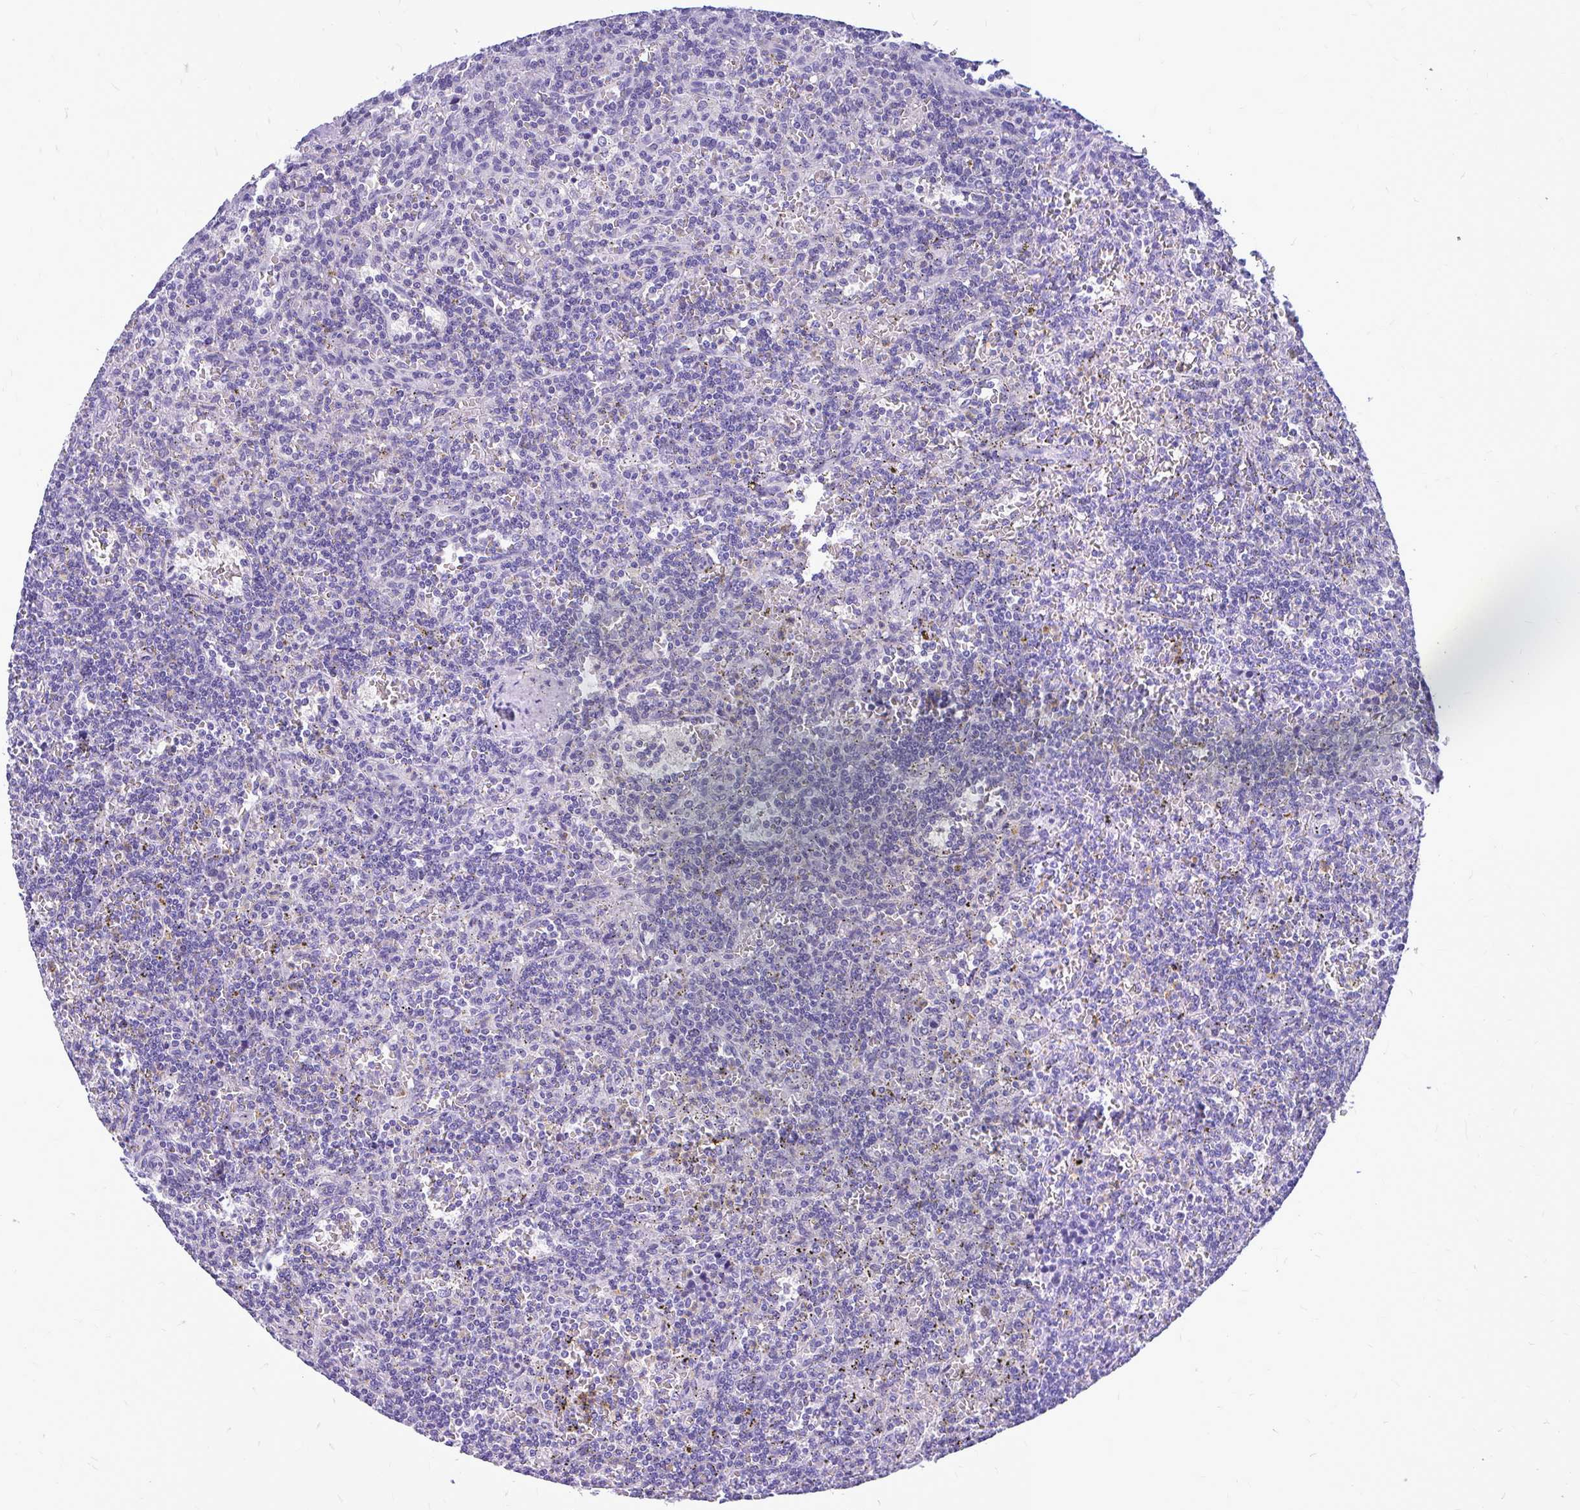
{"staining": {"intensity": "negative", "quantity": "none", "location": "none"}, "tissue": "lymphoma", "cell_type": "Tumor cells", "image_type": "cancer", "snomed": [{"axis": "morphology", "description": "Malignant lymphoma, non-Hodgkin's type, Low grade"}, {"axis": "topography", "description": "Spleen"}], "caption": "The histopathology image reveals no significant expression in tumor cells of lymphoma.", "gene": "MAP1LC3A", "patient": {"sex": "male", "age": 73}}